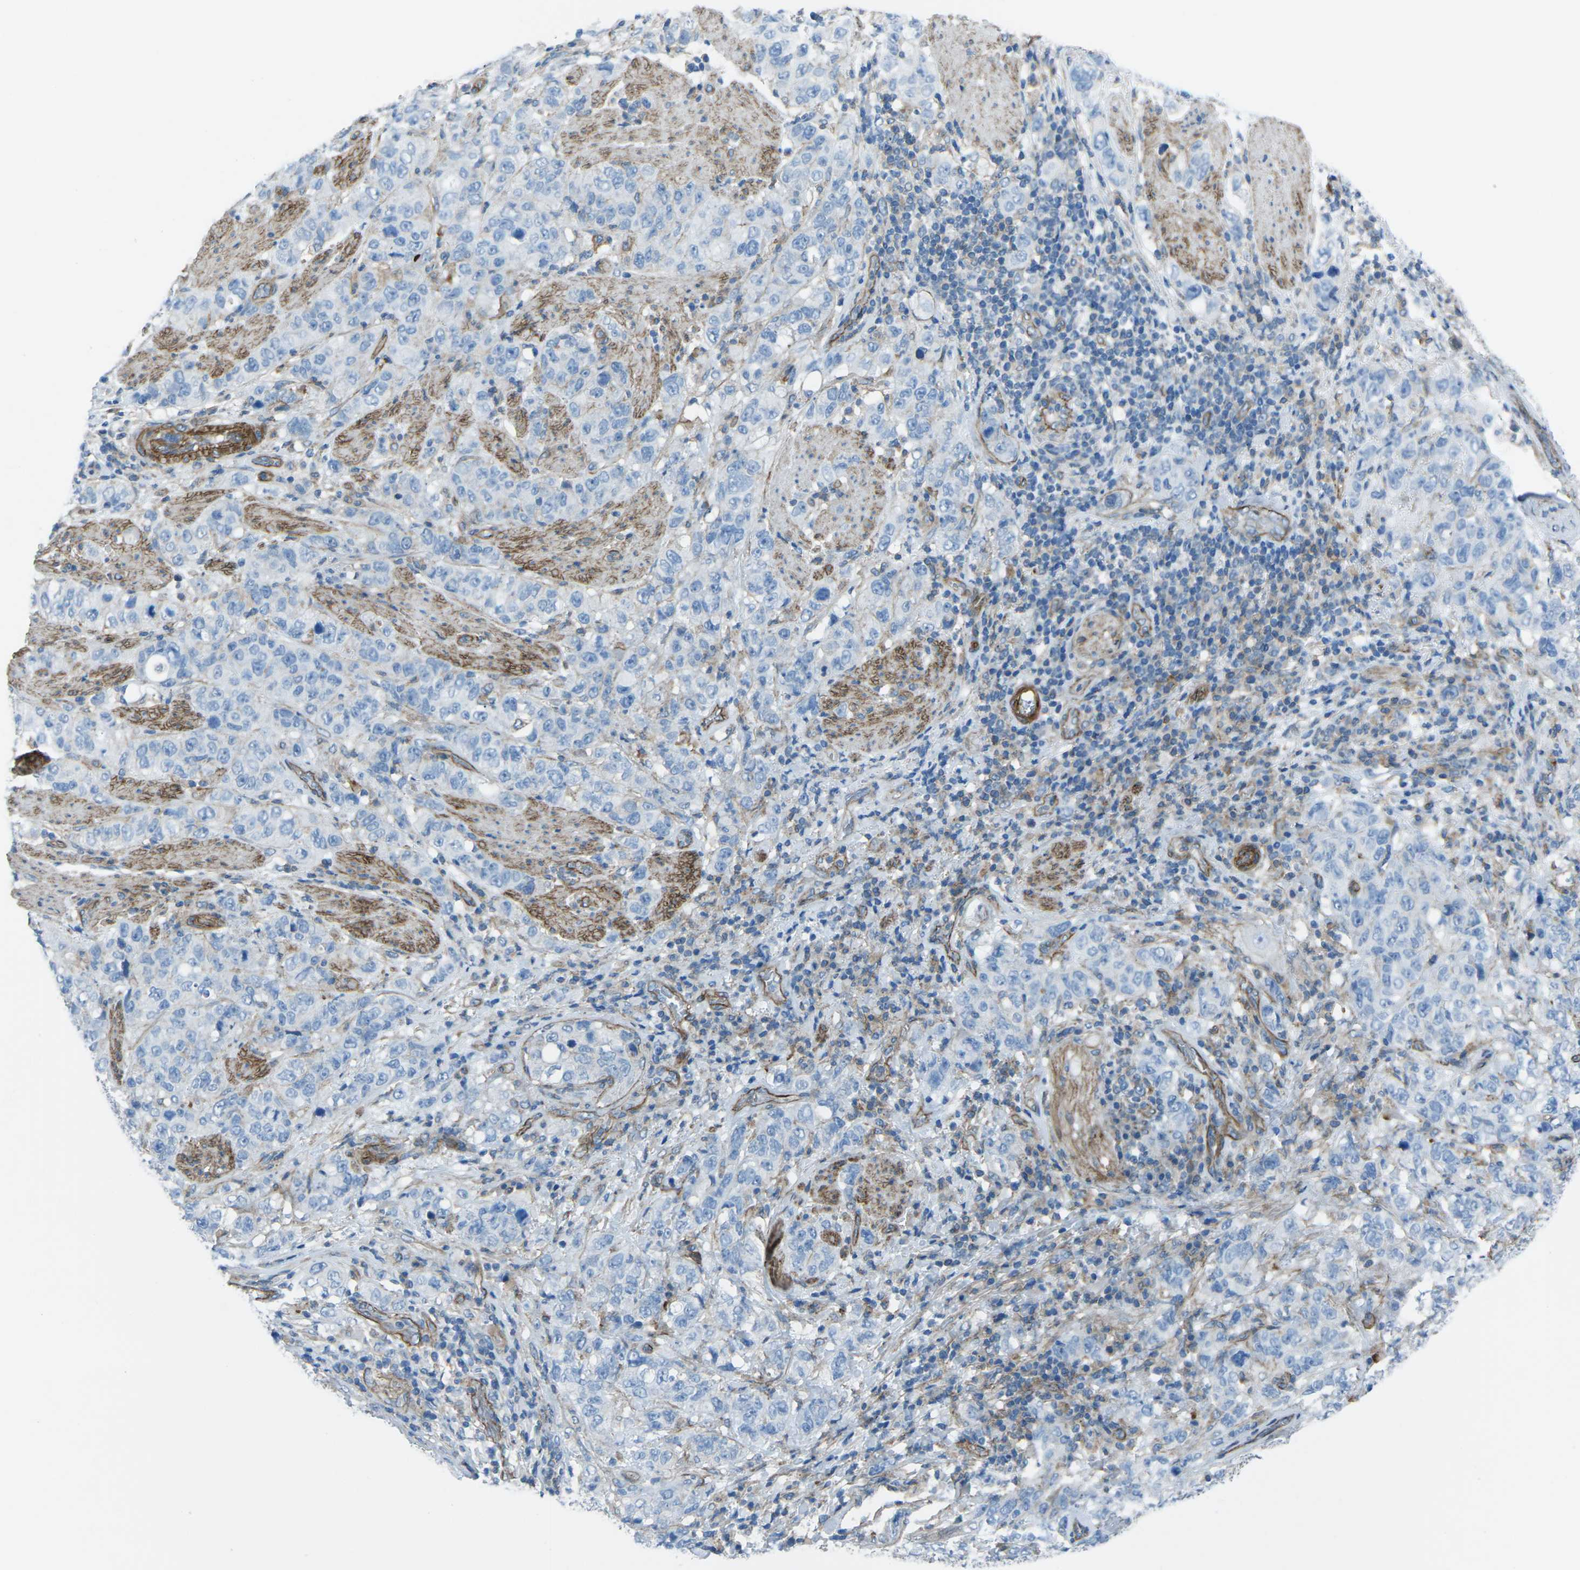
{"staining": {"intensity": "negative", "quantity": "none", "location": "none"}, "tissue": "stomach cancer", "cell_type": "Tumor cells", "image_type": "cancer", "snomed": [{"axis": "morphology", "description": "Adenocarcinoma, NOS"}, {"axis": "topography", "description": "Stomach"}], "caption": "Tumor cells are negative for brown protein staining in adenocarcinoma (stomach). (Stains: DAB (3,3'-diaminobenzidine) immunohistochemistry with hematoxylin counter stain, Microscopy: brightfield microscopy at high magnification).", "gene": "UTRN", "patient": {"sex": "male", "age": 48}}